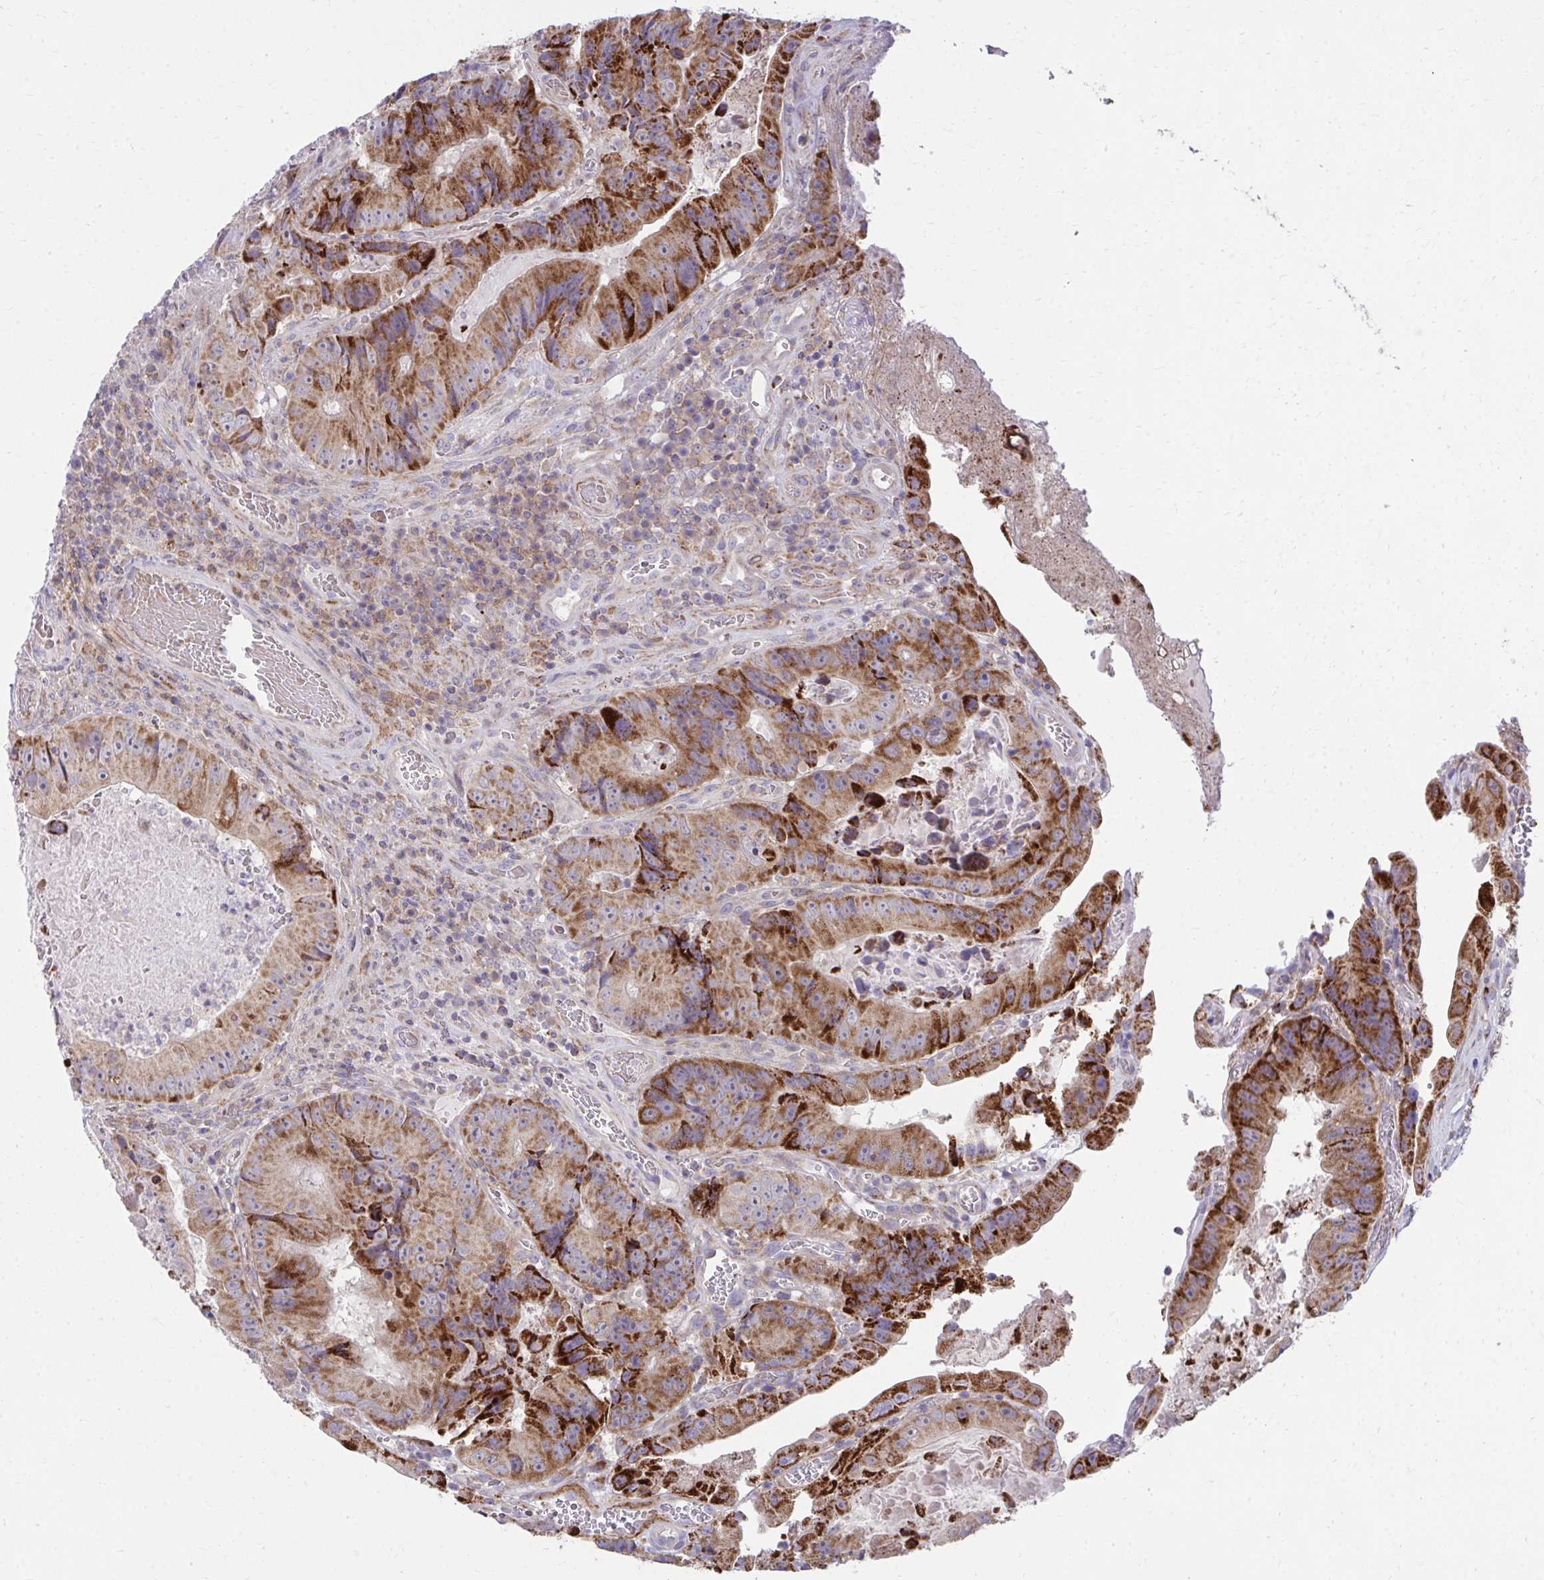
{"staining": {"intensity": "strong", "quantity": ">75%", "location": "cytoplasmic/membranous"}, "tissue": "colorectal cancer", "cell_type": "Tumor cells", "image_type": "cancer", "snomed": [{"axis": "morphology", "description": "Adenocarcinoma, NOS"}, {"axis": "topography", "description": "Colon"}], "caption": "IHC (DAB (3,3'-diaminobenzidine)) staining of colorectal cancer (adenocarcinoma) displays strong cytoplasmic/membranous protein staining in approximately >75% of tumor cells. Nuclei are stained in blue.", "gene": "C16orf54", "patient": {"sex": "female", "age": 86}}